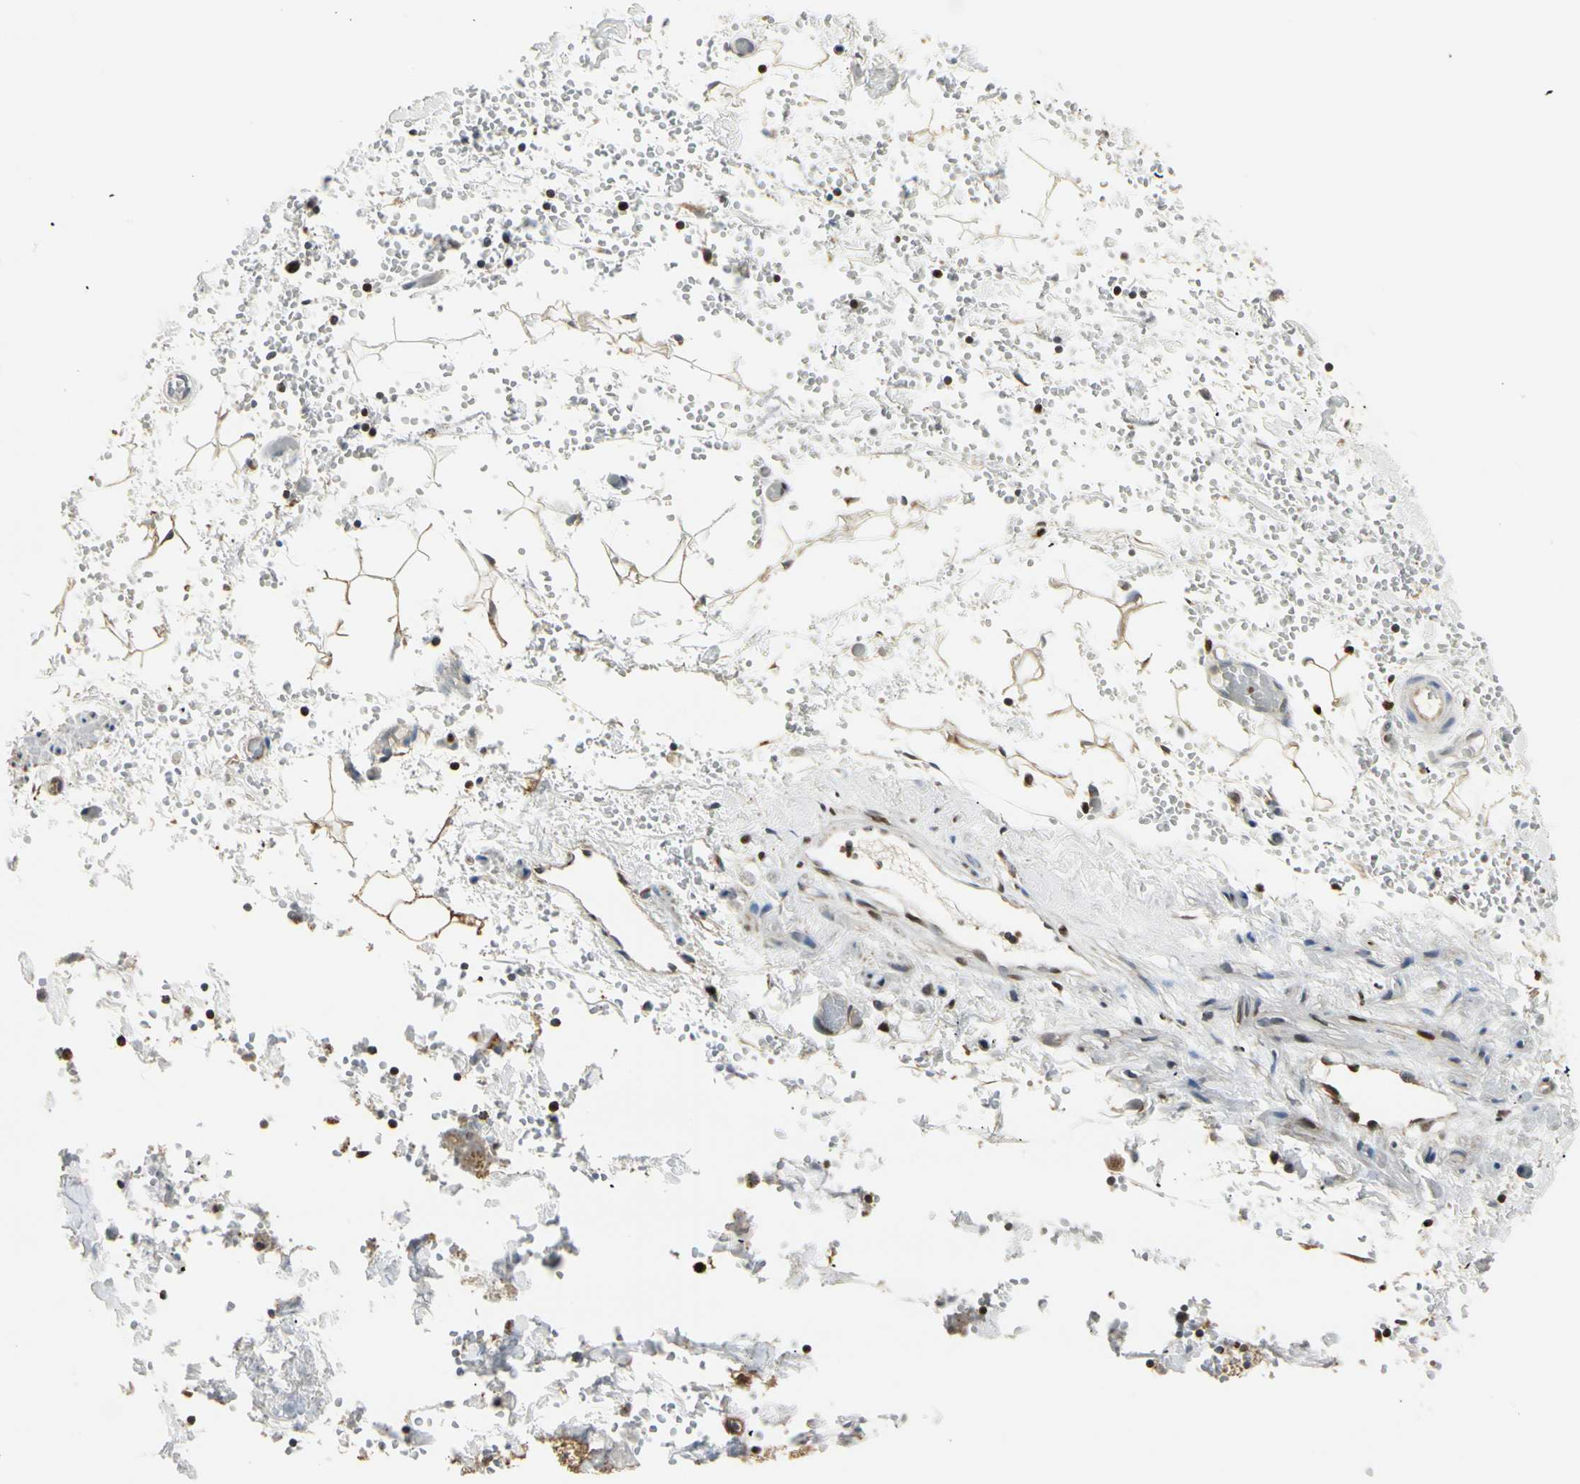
{"staining": {"intensity": "moderate", "quantity": ">75%", "location": "nuclear"}, "tissue": "adipose tissue", "cell_type": "Adipocytes", "image_type": "normal", "snomed": [{"axis": "morphology", "description": "Normal tissue, NOS"}, {"axis": "topography", "description": "Bronchus"}, {"axis": "topography", "description": "Lung"}], "caption": "Adipose tissue stained with DAB immunohistochemistry reveals medium levels of moderate nuclear expression in approximately >75% of adipocytes. (DAB (3,3'-diaminobenzidine) = brown stain, brightfield microscopy at high magnification).", "gene": "IP6K2", "patient": {"sex": "female", "age": 56}}